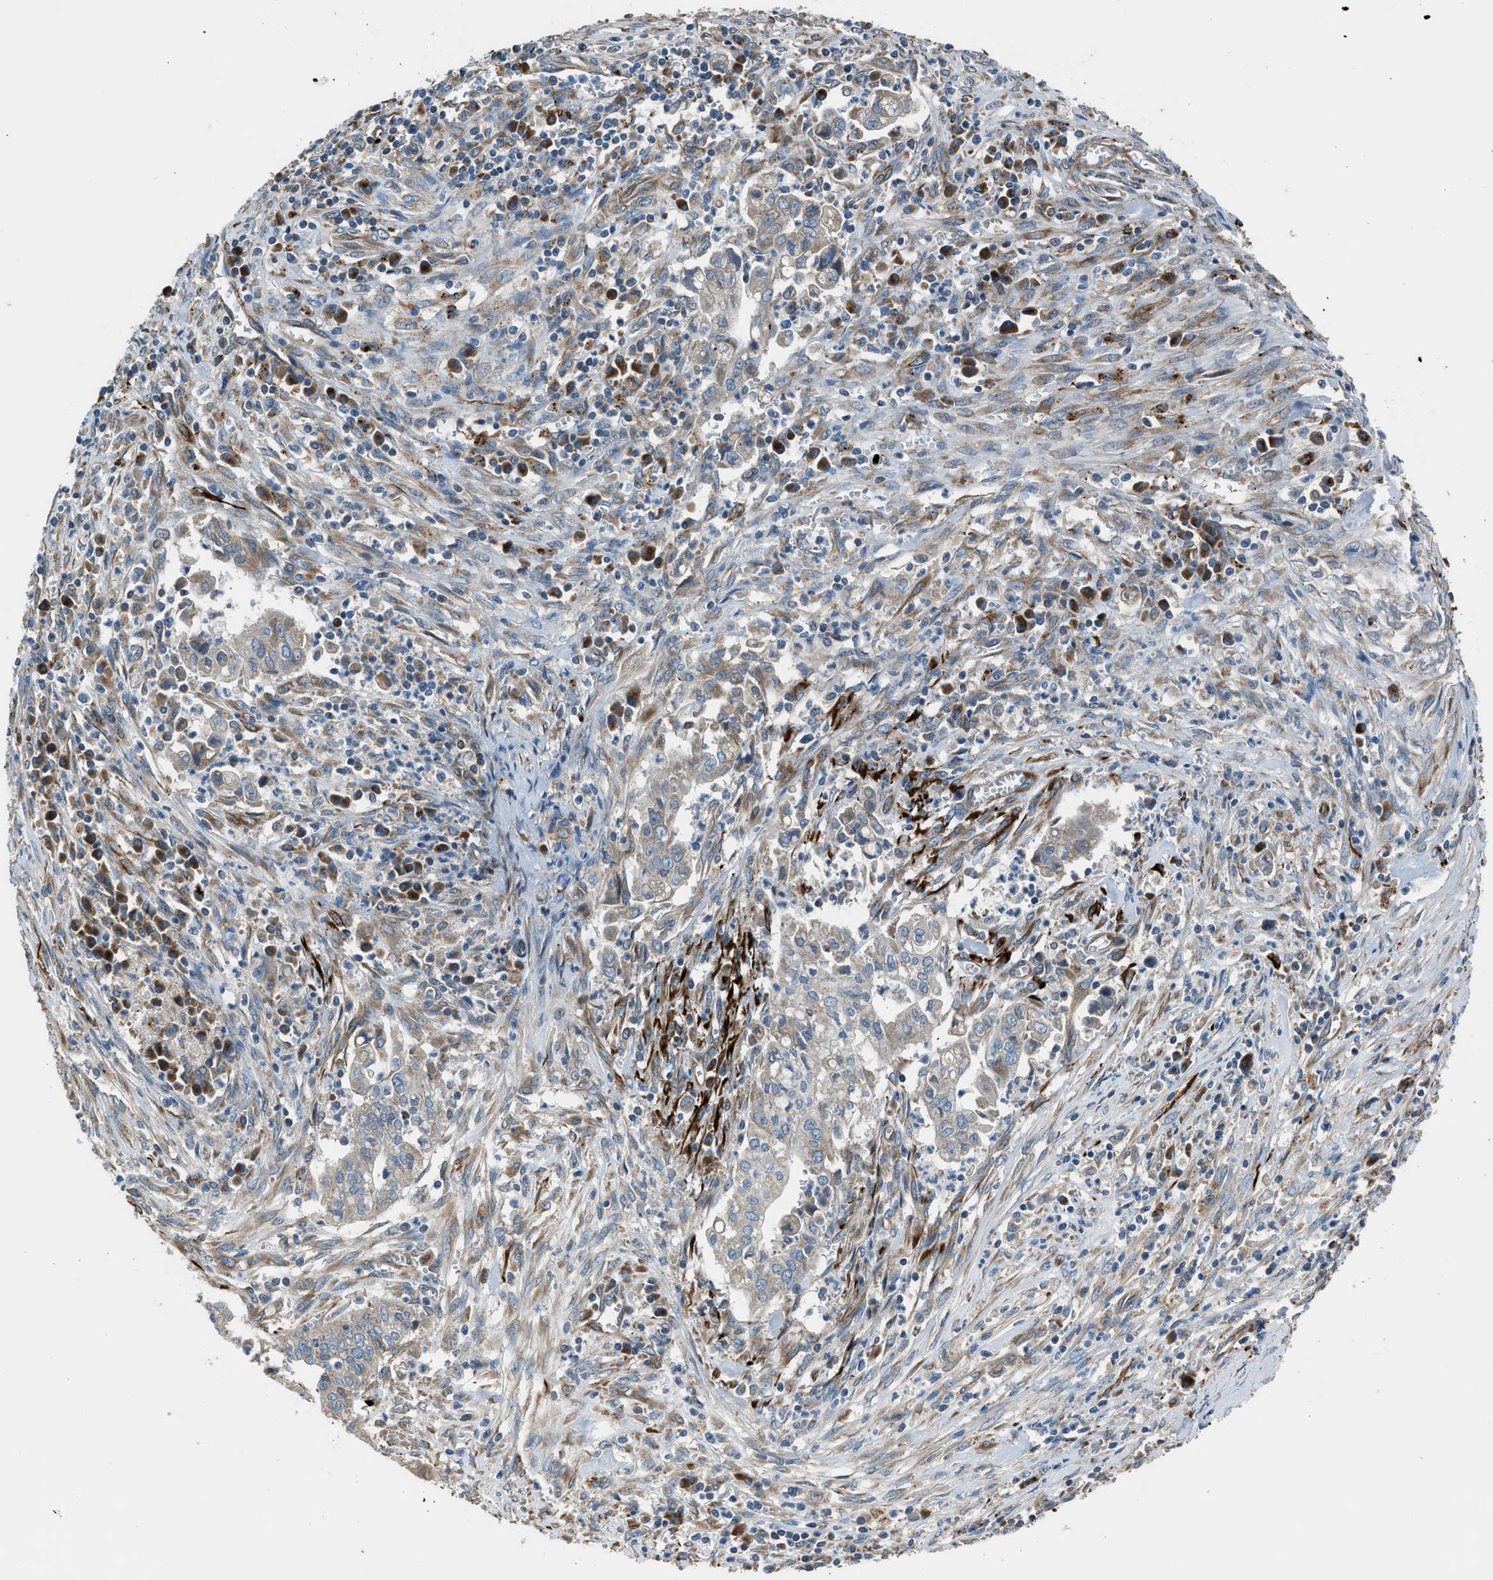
{"staining": {"intensity": "weak", "quantity": "<25%", "location": "cytoplasmic/membranous"}, "tissue": "cervical cancer", "cell_type": "Tumor cells", "image_type": "cancer", "snomed": [{"axis": "morphology", "description": "Adenocarcinoma, NOS"}, {"axis": "topography", "description": "Cervix"}], "caption": "The image exhibits no staining of tumor cells in cervical cancer (adenocarcinoma).", "gene": "LMBR1", "patient": {"sex": "female", "age": 44}}